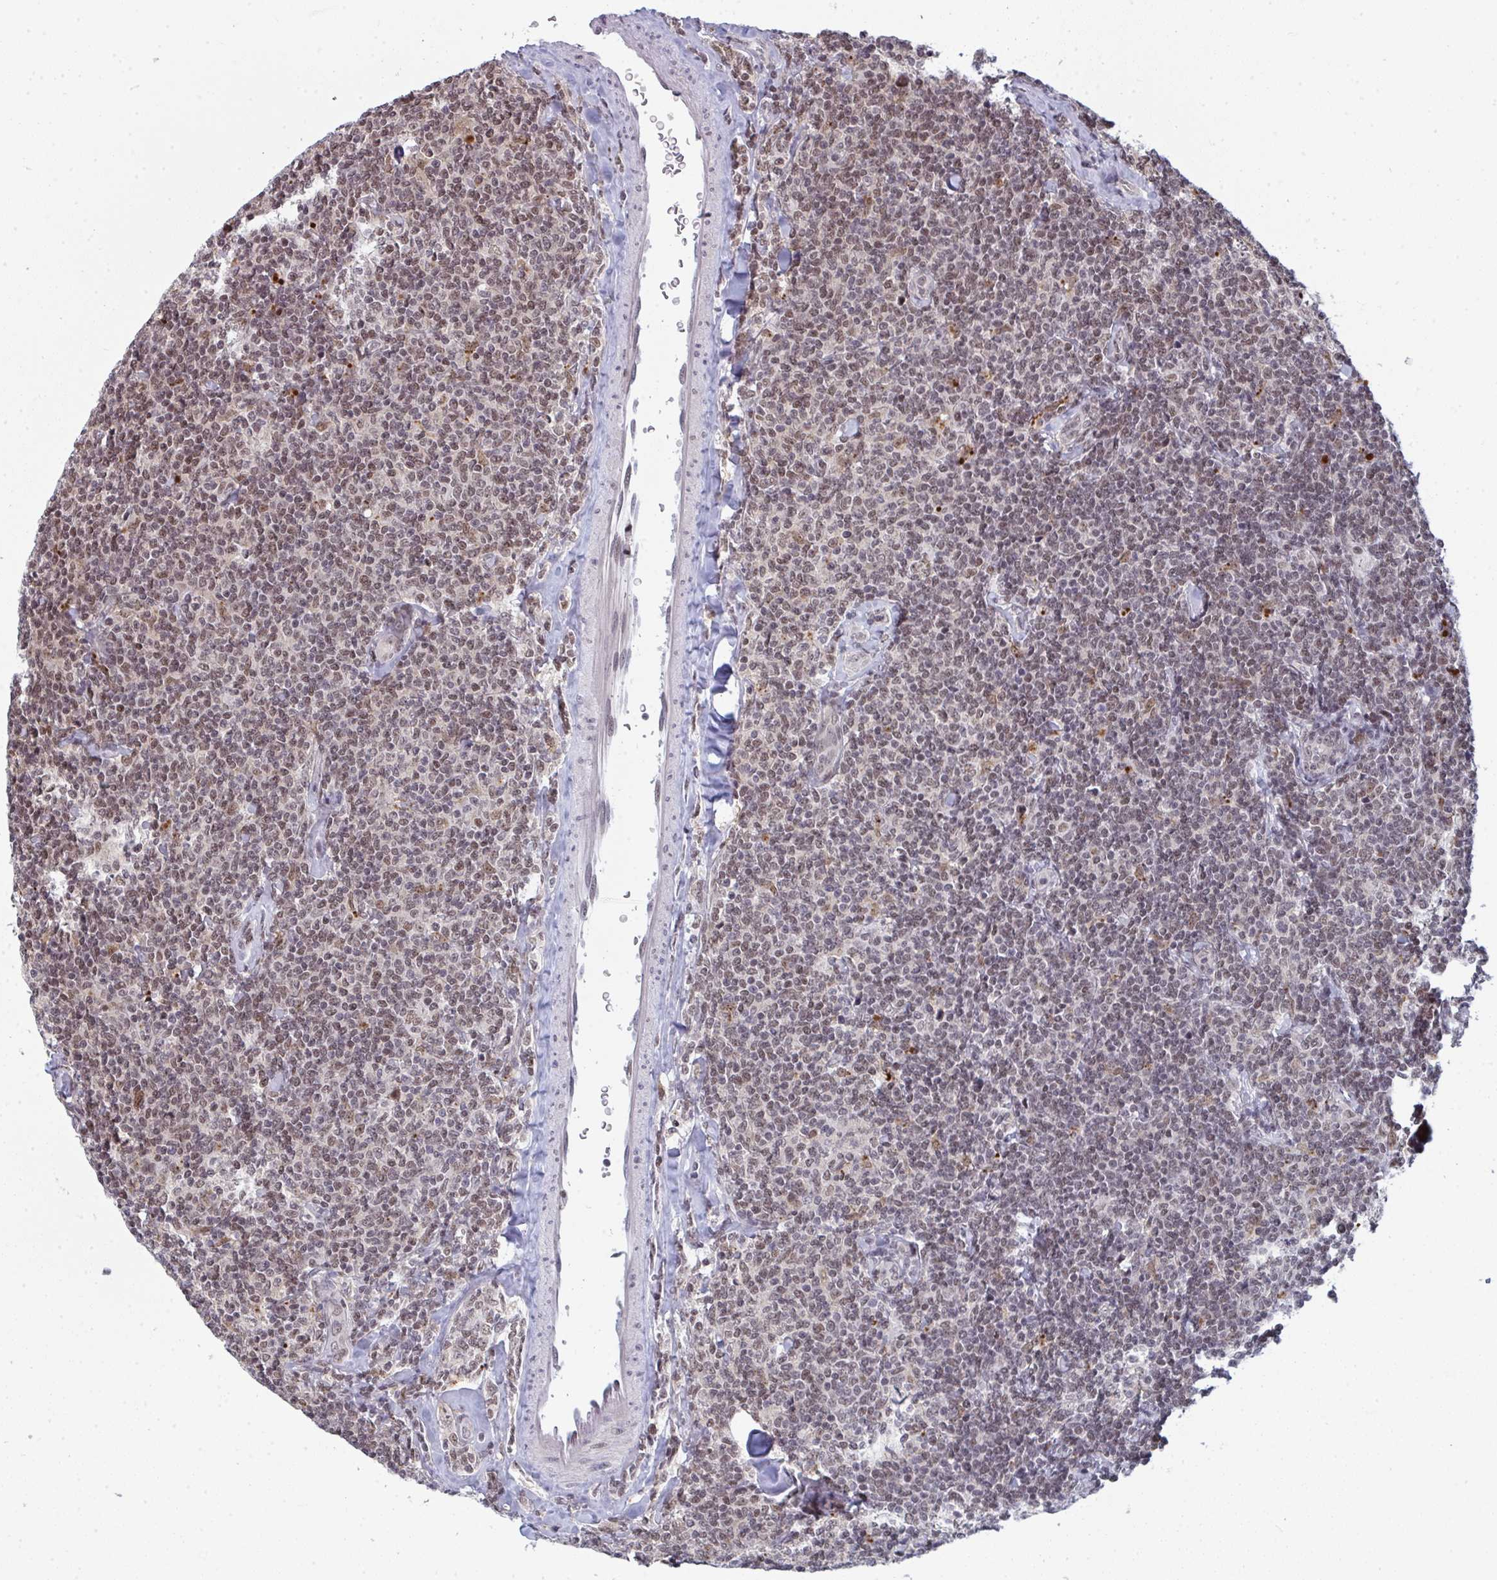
{"staining": {"intensity": "moderate", "quantity": ">75%", "location": "nuclear"}, "tissue": "lymphoma", "cell_type": "Tumor cells", "image_type": "cancer", "snomed": [{"axis": "morphology", "description": "Malignant lymphoma, non-Hodgkin's type, Low grade"}, {"axis": "topography", "description": "Lymph node"}], "caption": "Lymphoma stained with DAB (3,3'-diaminobenzidine) immunohistochemistry (IHC) displays medium levels of moderate nuclear staining in about >75% of tumor cells.", "gene": "ATF1", "patient": {"sex": "female", "age": 56}}